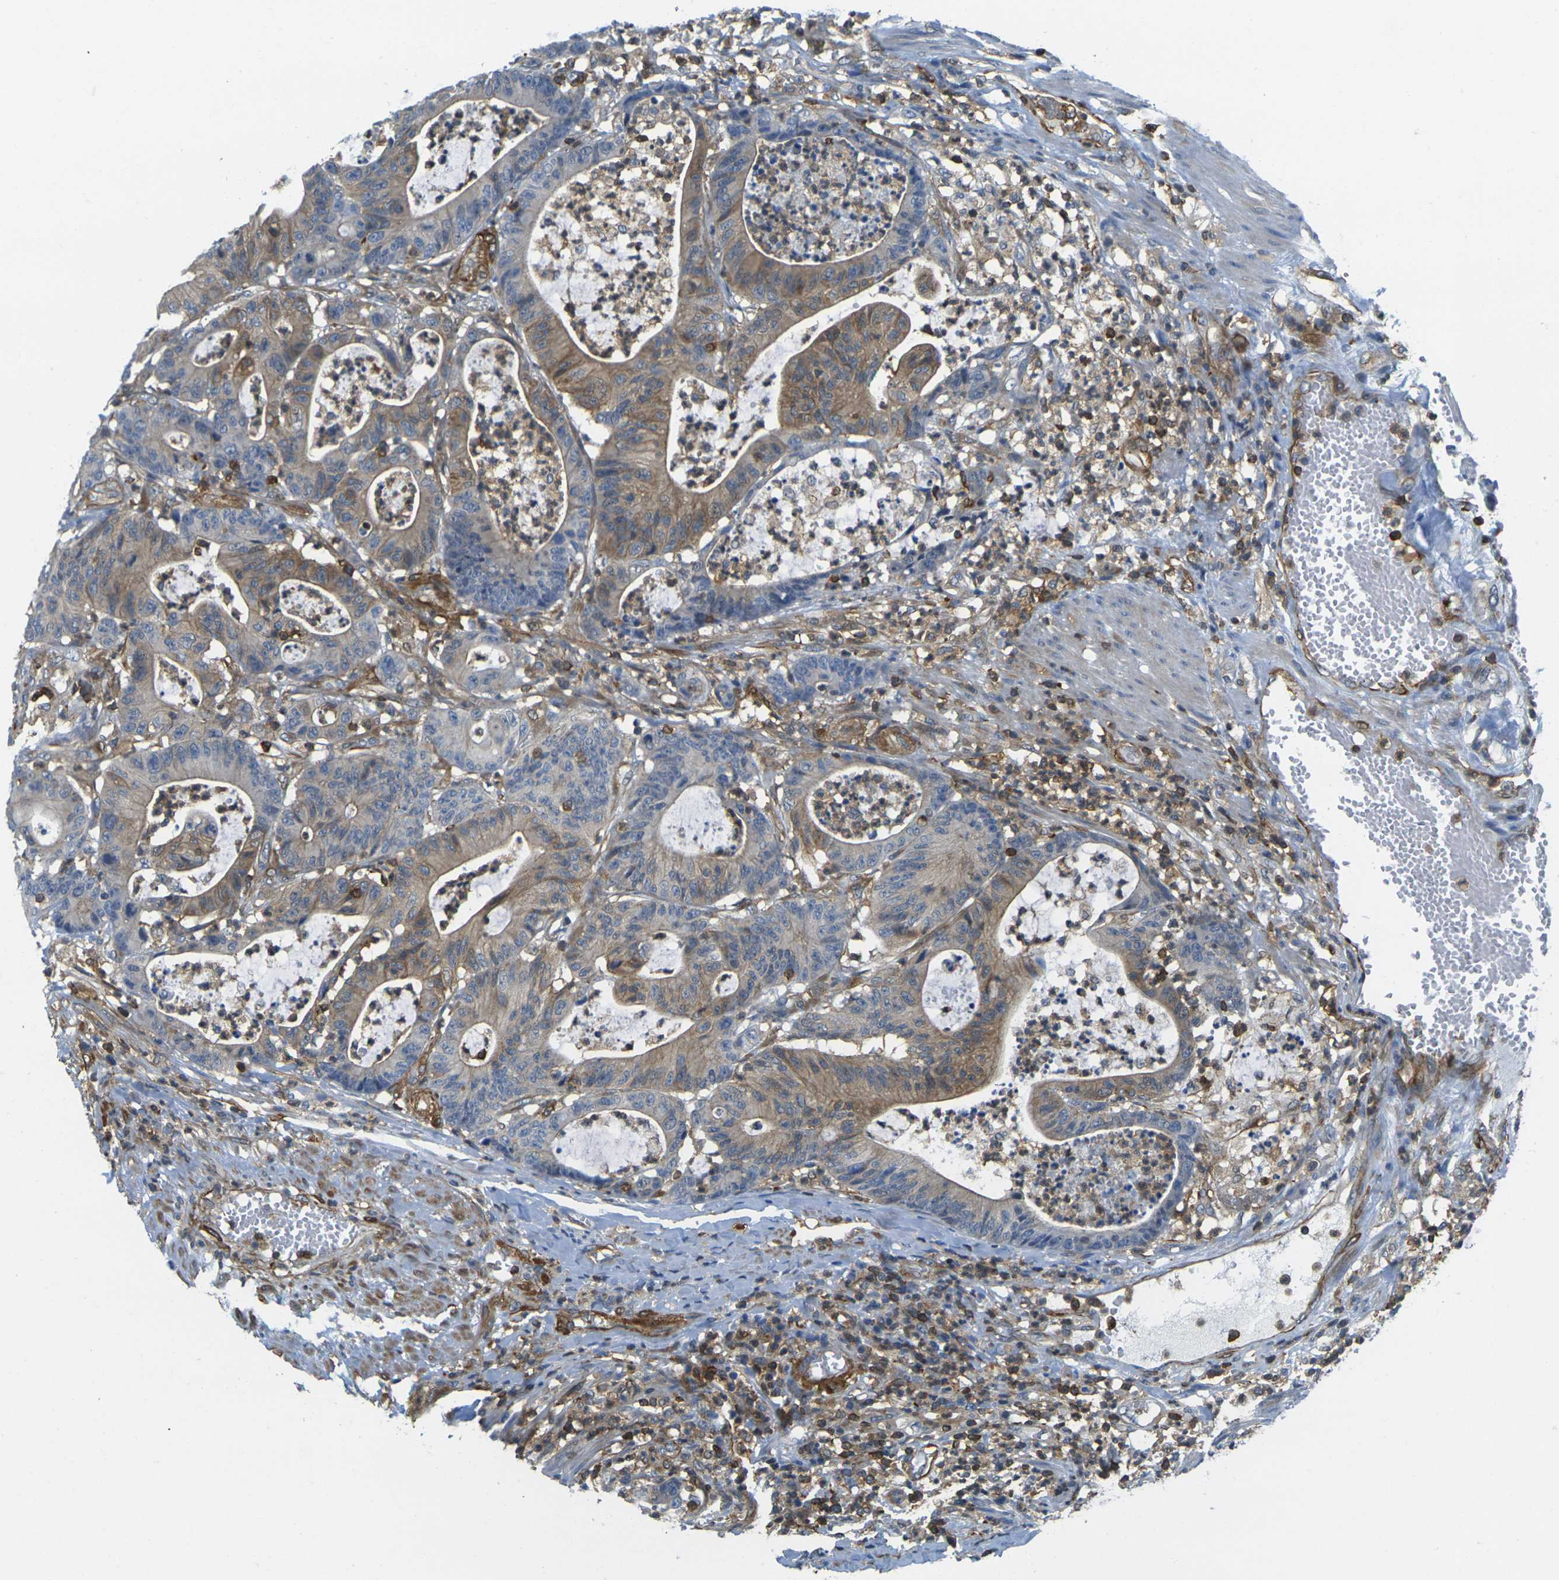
{"staining": {"intensity": "moderate", "quantity": "25%-75%", "location": "cytoplasmic/membranous"}, "tissue": "colorectal cancer", "cell_type": "Tumor cells", "image_type": "cancer", "snomed": [{"axis": "morphology", "description": "Adenocarcinoma, NOS"}, {"axis": "topography", "description": "Colon"}], "caption": "Immunohistochemistry (DAB) staining of colorectal cancer exhibits moderate cytoplasmic/membranous protein positivity in approximately 25%-75% of tumor cells.", "gene": "LASP1", "patient": {"sex": "female", "age": 84}}